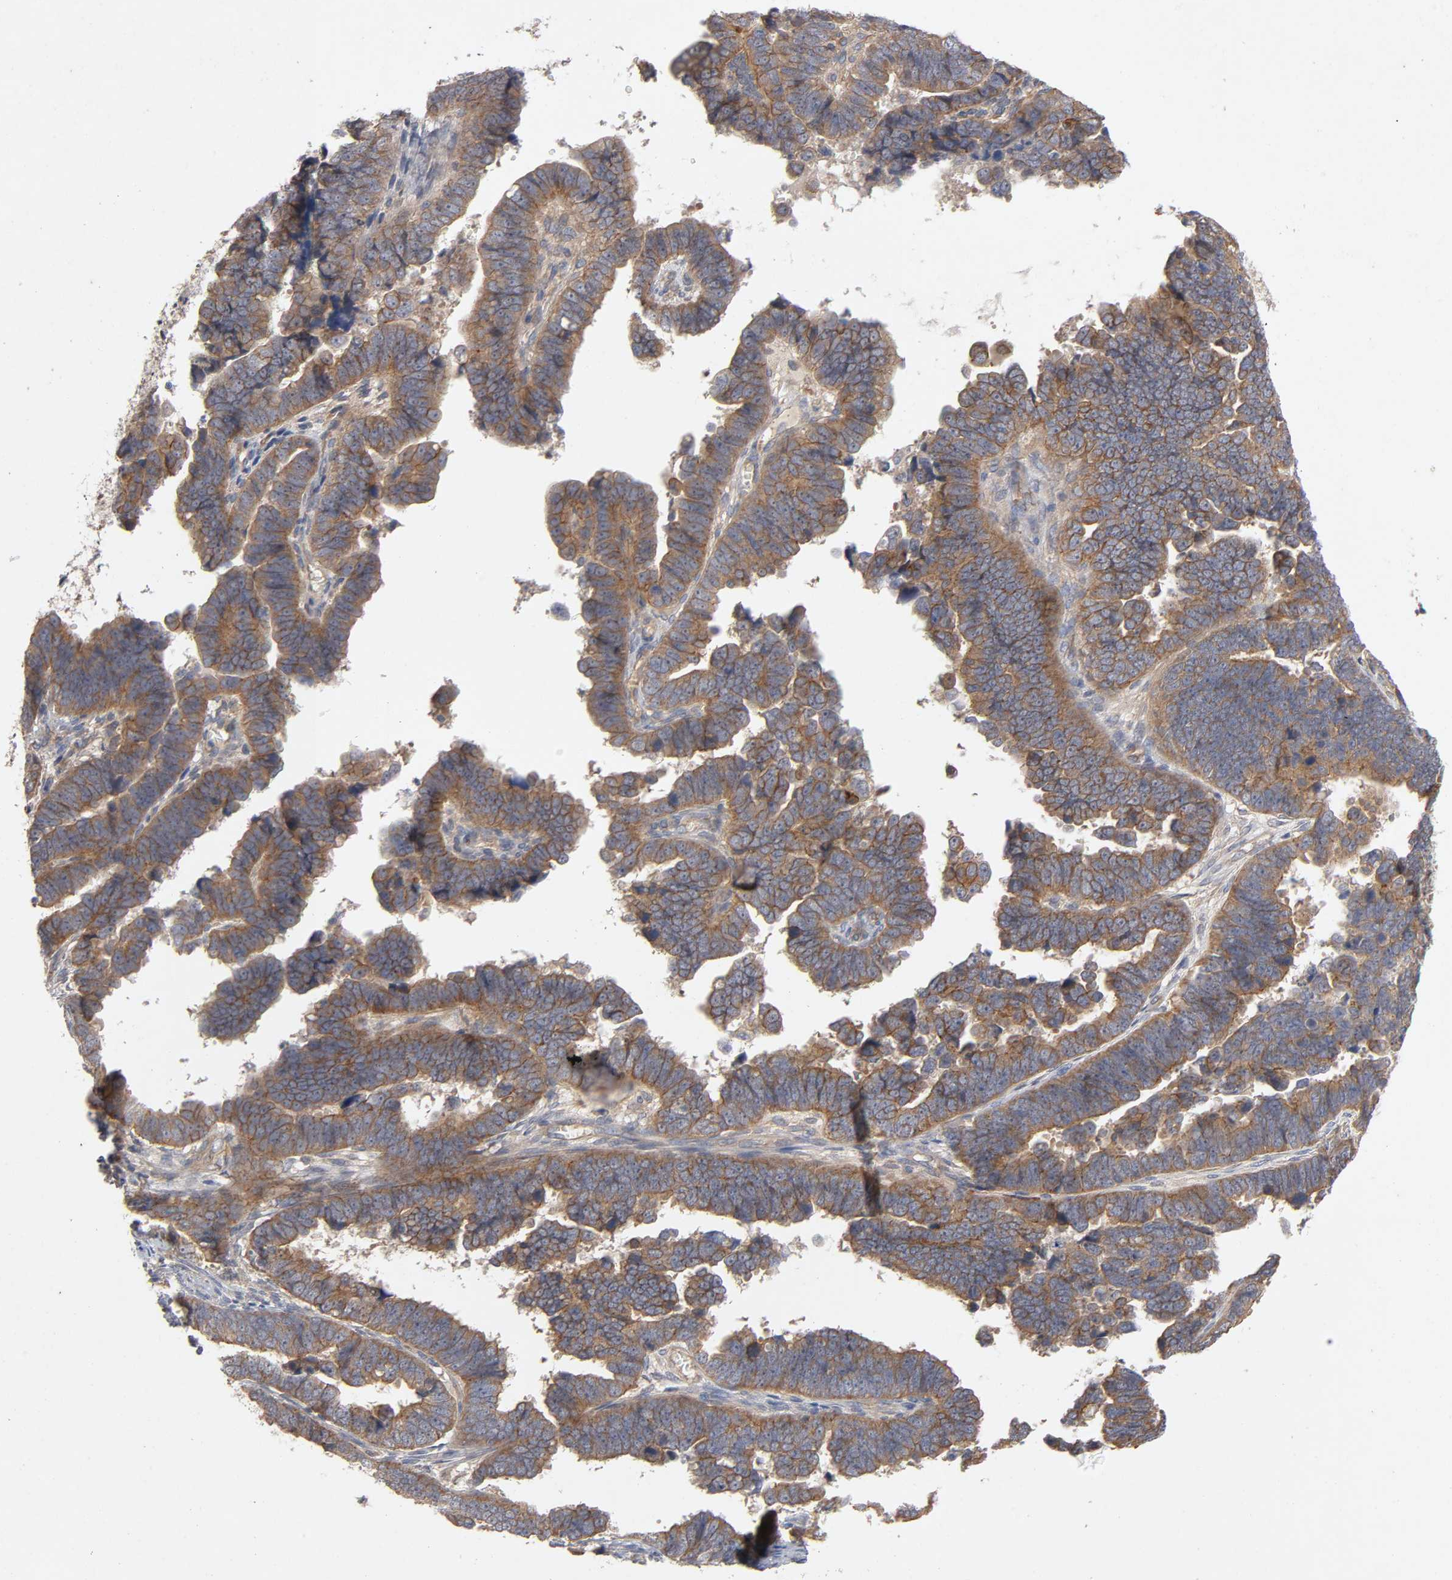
{"staining": {"intensity": "moderate", "quantity": ">75%", "location": "cytoplasmic/membranous"}, "tissue": "endometrial cancer", "cell_type": "Tumor cells", "image_type": "cancer", "snomed": [{"axis": "morphology", "description": "Adenocarcinoma, NOS"}, {"axis": "topography", "description": "Endometrium"}], "caption": "This is an image of IHC staining of endometrial adenocarcinoma, which shows moderate positivity in the cytoplasmic/membranous of tumor cells.", "gene": "PDZD11", "patient": {"sex": "female", "age": 75}}